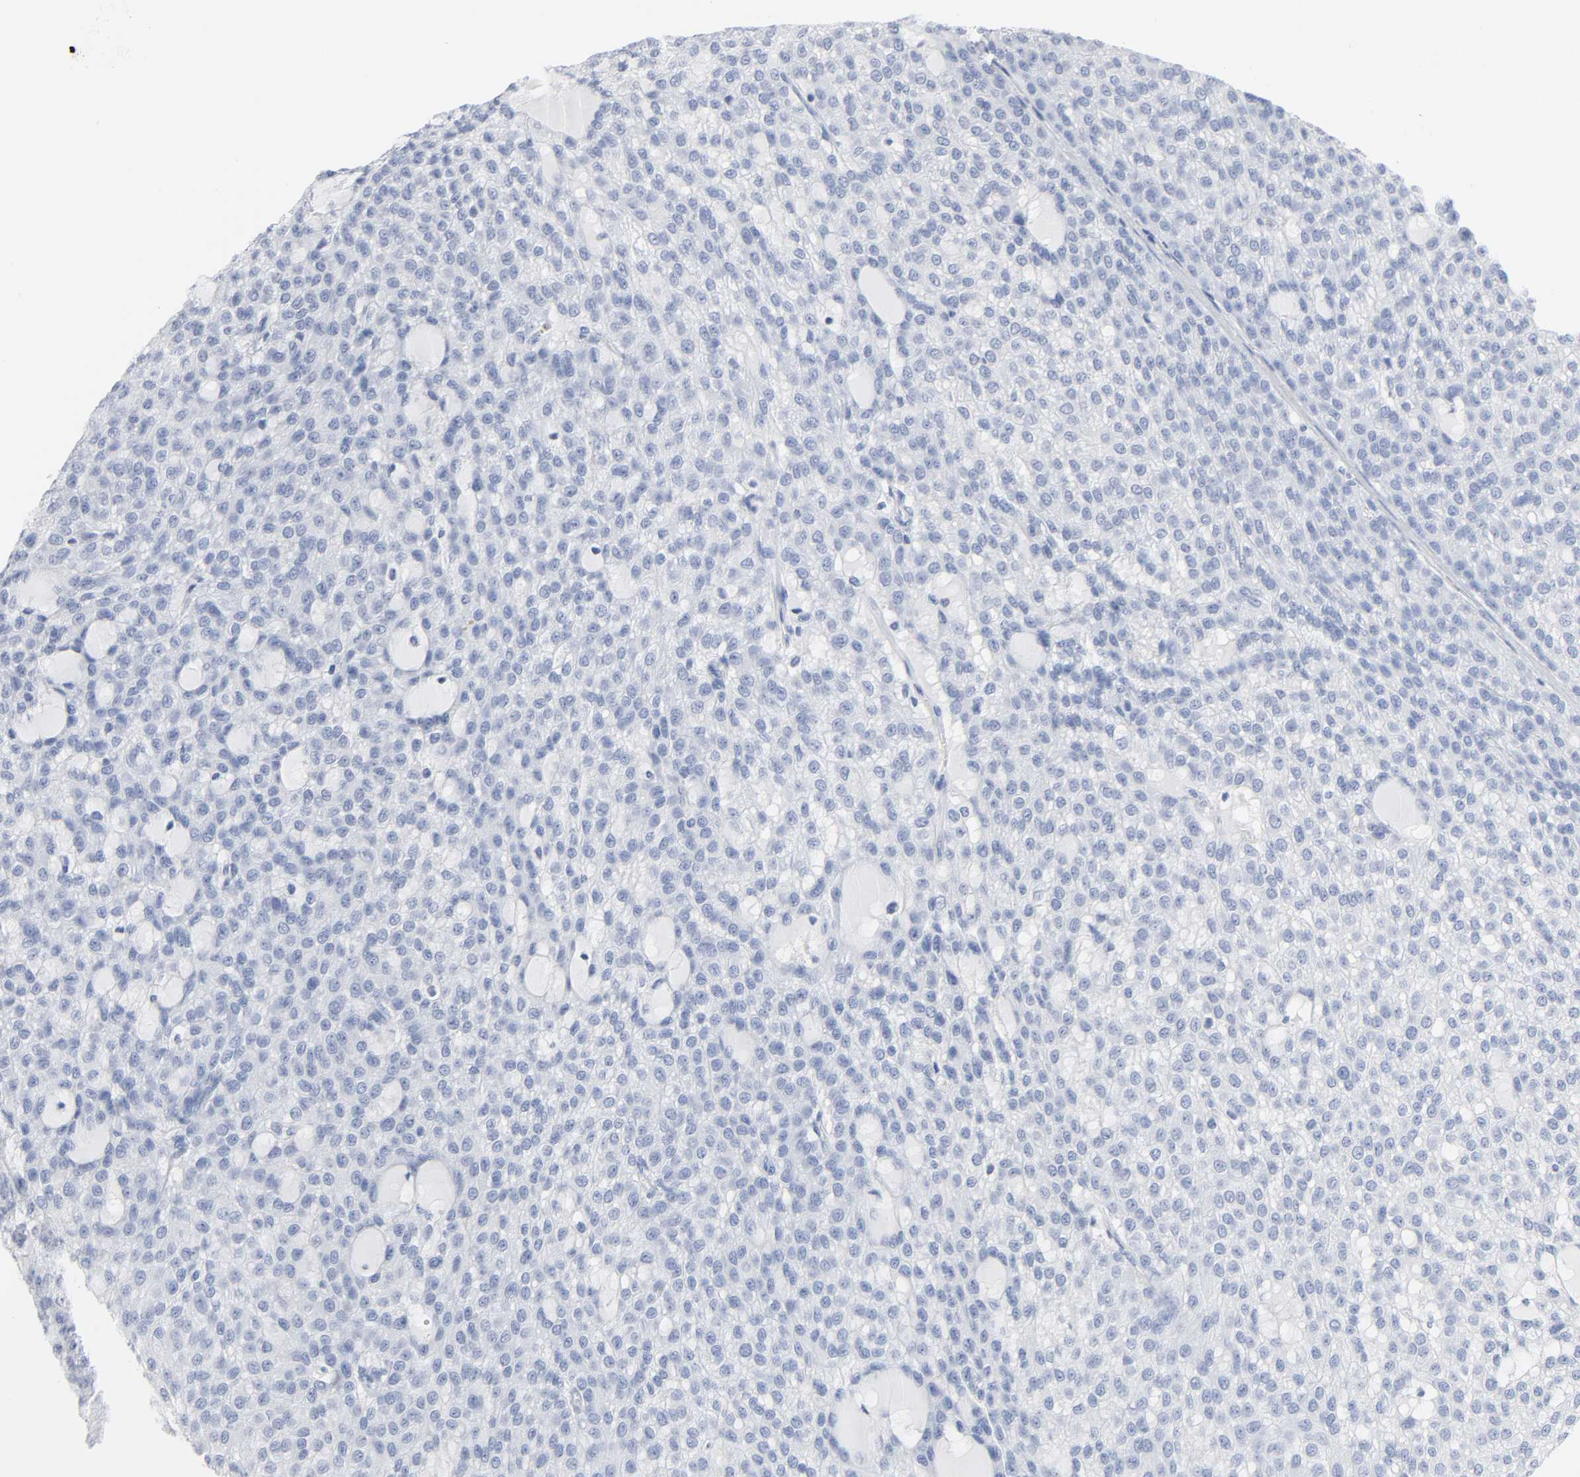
{"staining": {"intensity": "negative", "quantity": "none", "location": "none"}, "tissue": "renal cancer", "cell_type": "Tumor cells", "image_type": "cancer", "snomed": [{"axis": "morphology", "description": "Adenocarcinoma, NOS"}, {"axis": "topography", "description": "Kidney"}], "caption": "Protein analysis of renal adenocarcinoma shows no significant staining in tumor cells.", "gene": "ACP3", "patient": {"sex": "male", "age": 63}}